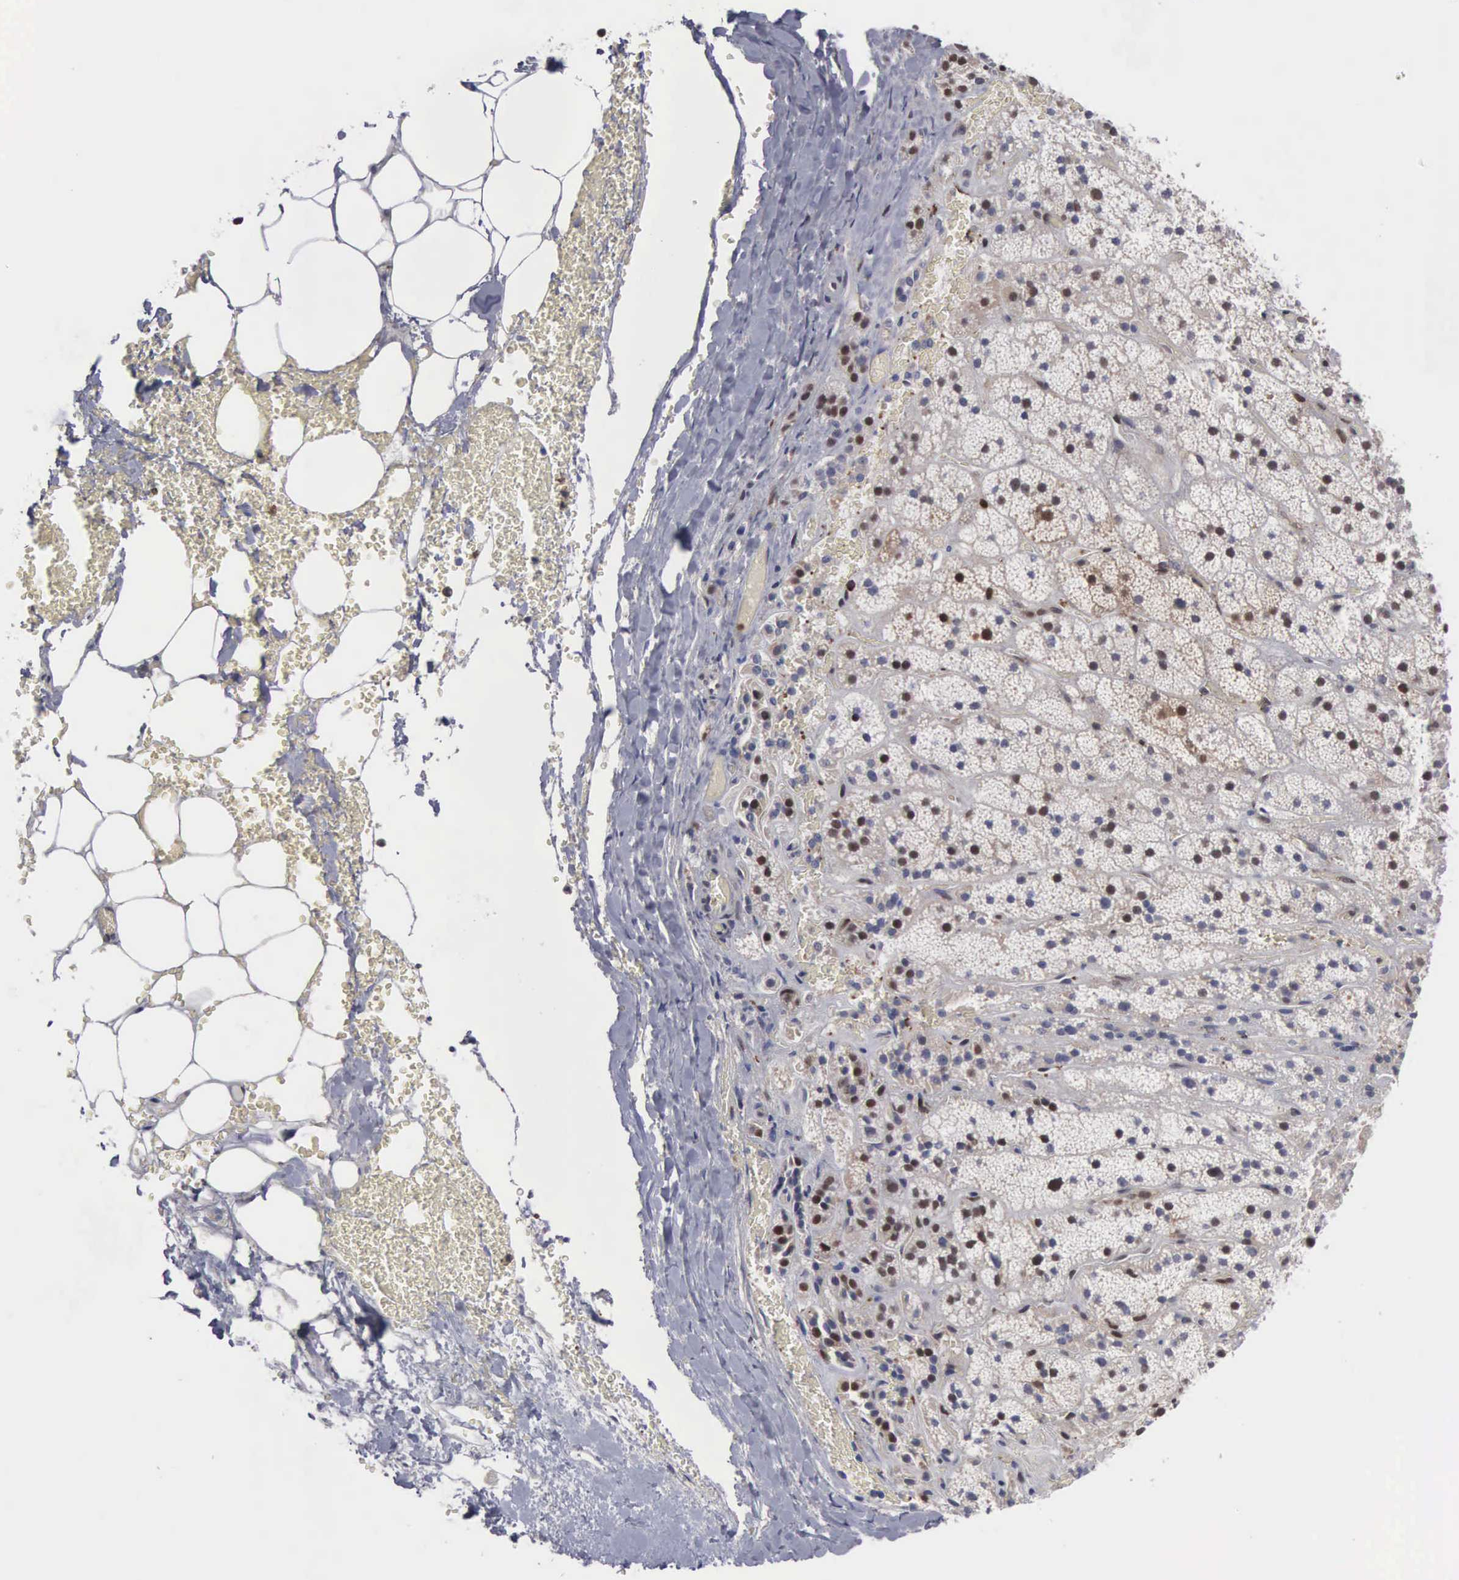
{"staining": {"intensity": "strong", "quantity": ">75%", "location": "nuclear"}, "tissue": "adrenal gland", "cell_type": "Glandular cells", "image_type": "normal", "snomed": [{"axis": "morphology", "description": "Normal tissue, NOS"}, {"axis": "topography", "description": "Adrenal gland"}], "caption": "IHC micrograph of benign human adrenal gland stained for a protein (brown), which displays high levels of strong nuclear expression in approximately >75% of glandular cells.", "gene": "TRMT5", "patient": {"sex": "male", "age": 57}}